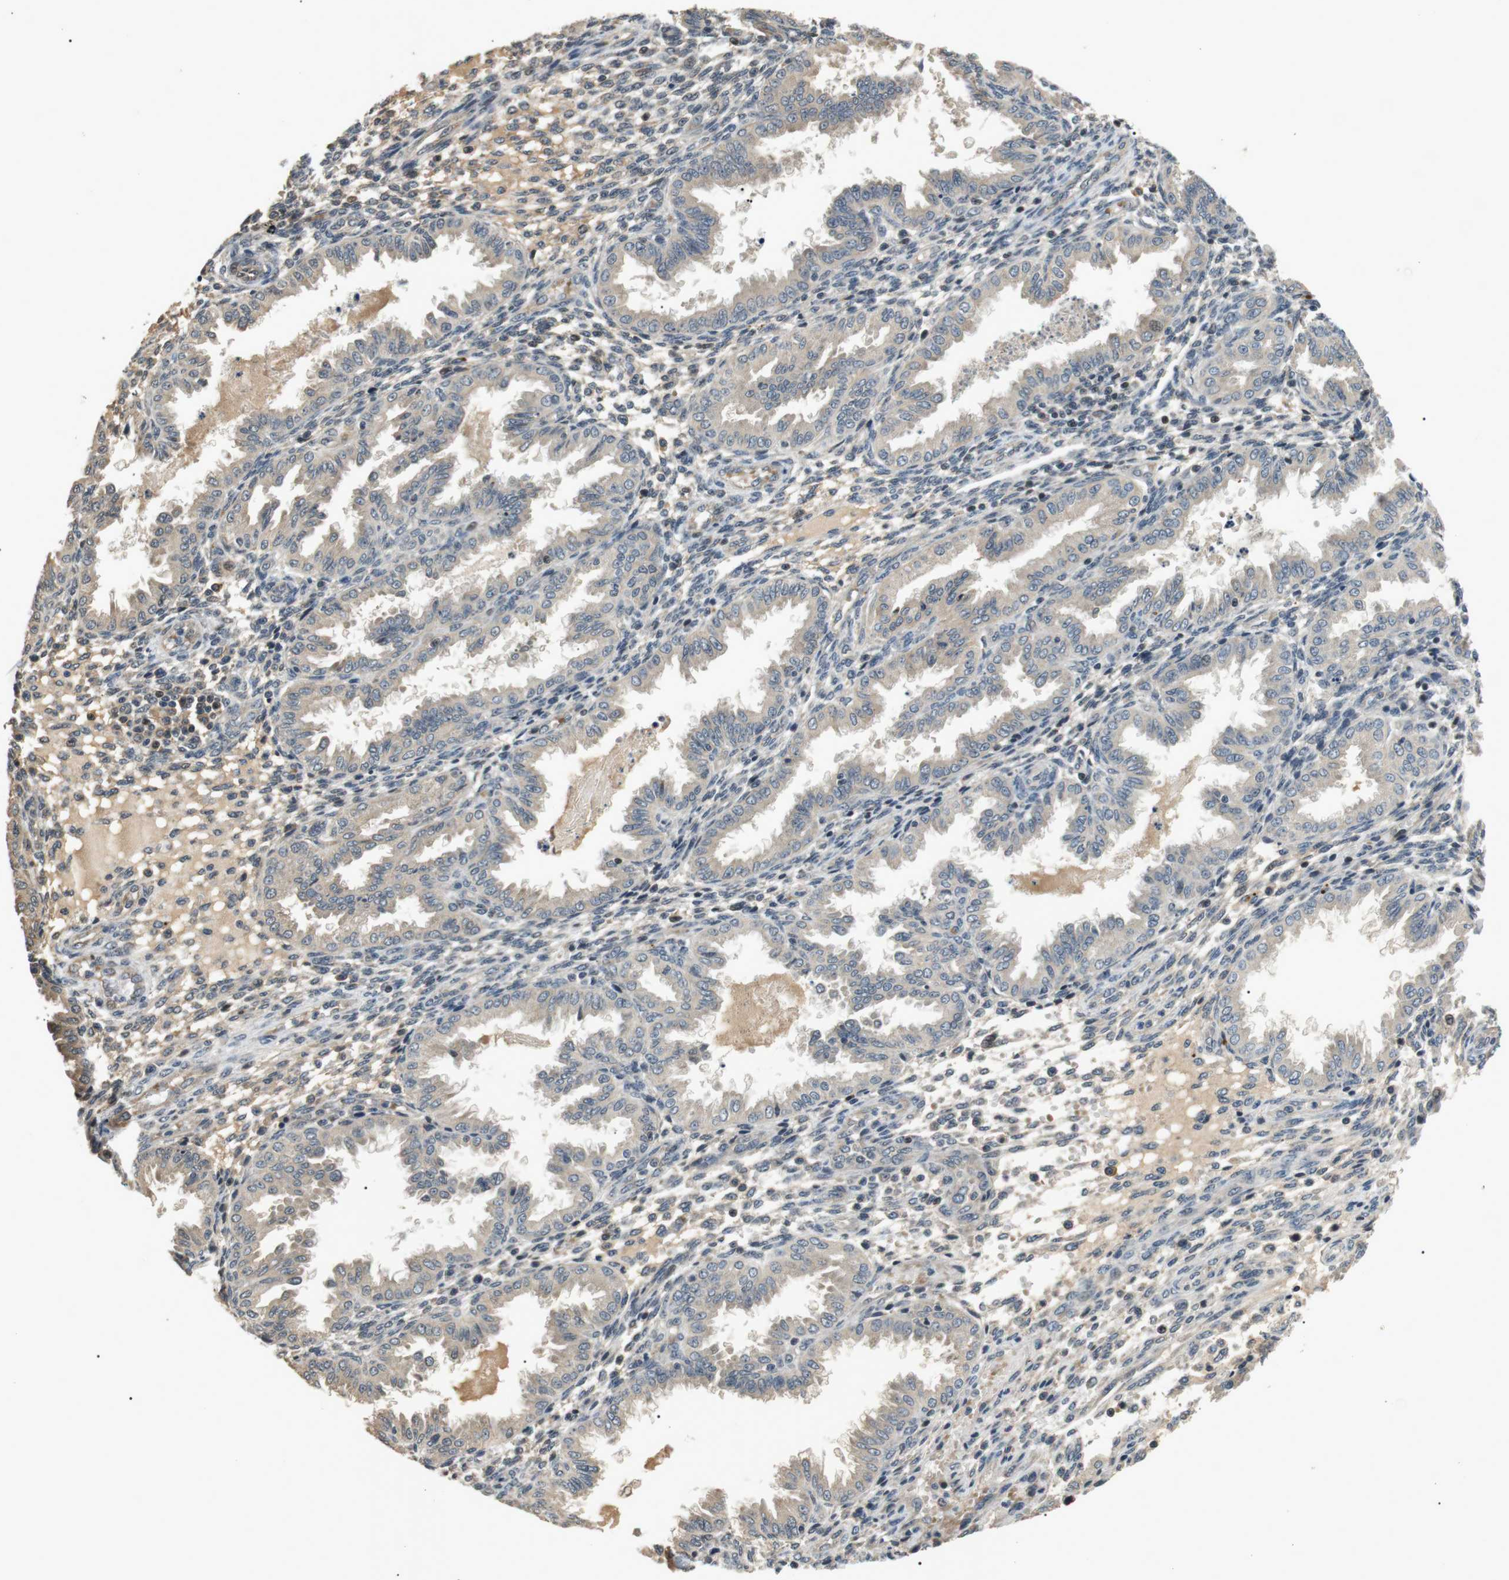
{"staining": {"intensity": "negative", "quantity": "none", "location": "none"}, "tissue": "endometrium", "cell_type": "Cells in endometrial stroma", "image_type": "normal", "snomed": [{"axis": "morphology", "description": "Normal tissue, NOS"}, {"axis": "topography", "description": "Endometrium"}], "caption": "Cells in endometrial stroma show no significant positivity in unremarkable endometrium.", "gene": "HSPA13", "patient": {"sex": "female", "age": 33}}